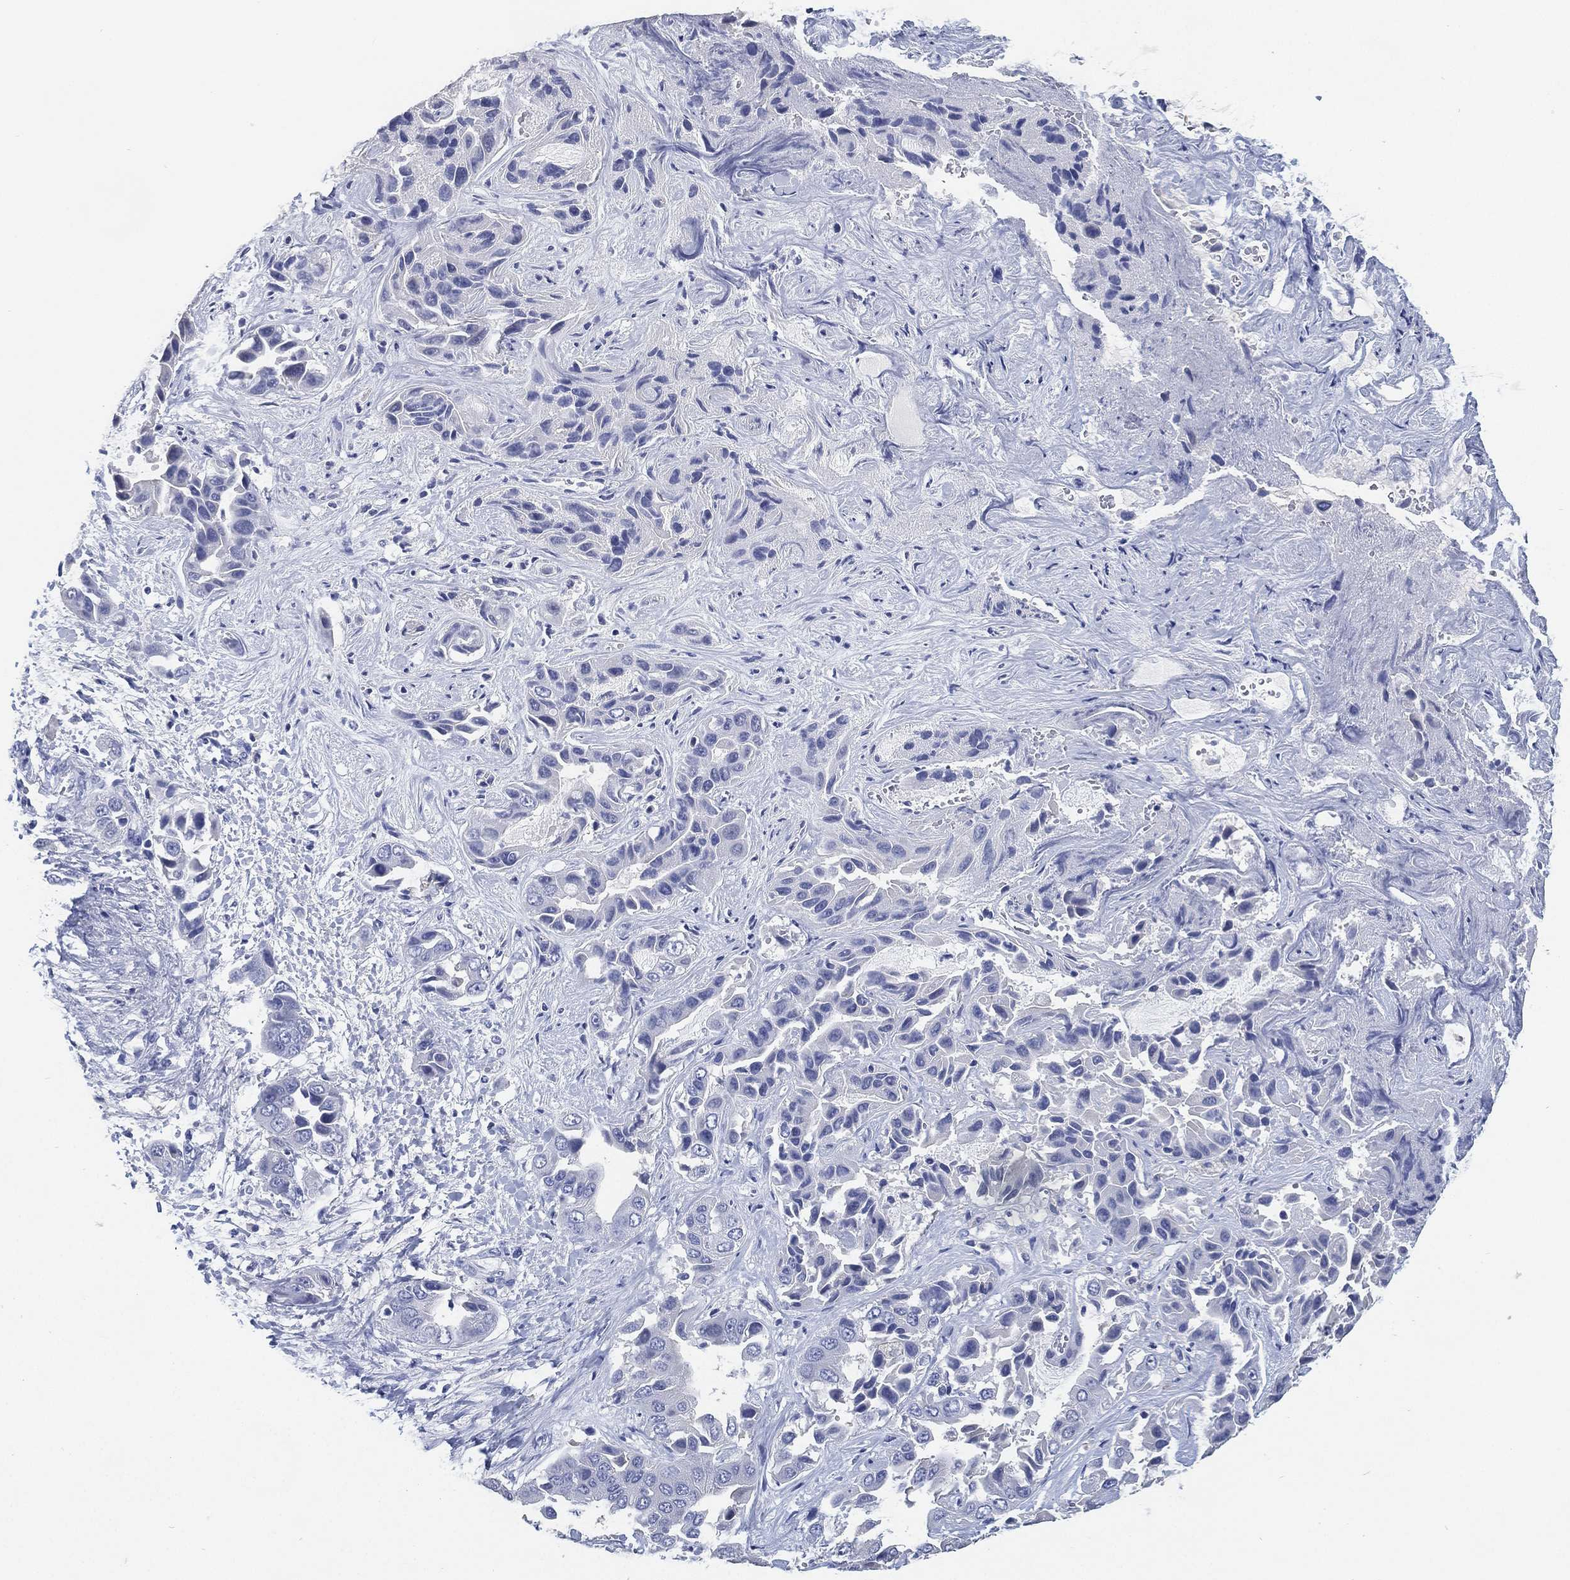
{"staining": {"intensity": "negative", "quantity": "none", "location": "none"}, "tissue": "liver cancer", "cell_type": "Tumor cells", "image_type": "cancer", "snomed": [{"axis": "morphology", "description": "Cholangiocarcinoma"}, {"axis": "topography", "description": "Liver"}], "caption": "An image of liver cancer (cholangiocarcinoma) stained for a protein displays no brown staining in tumor cells.", "gene": "IYD", "patient": {"sex": "female", "age": 52}}